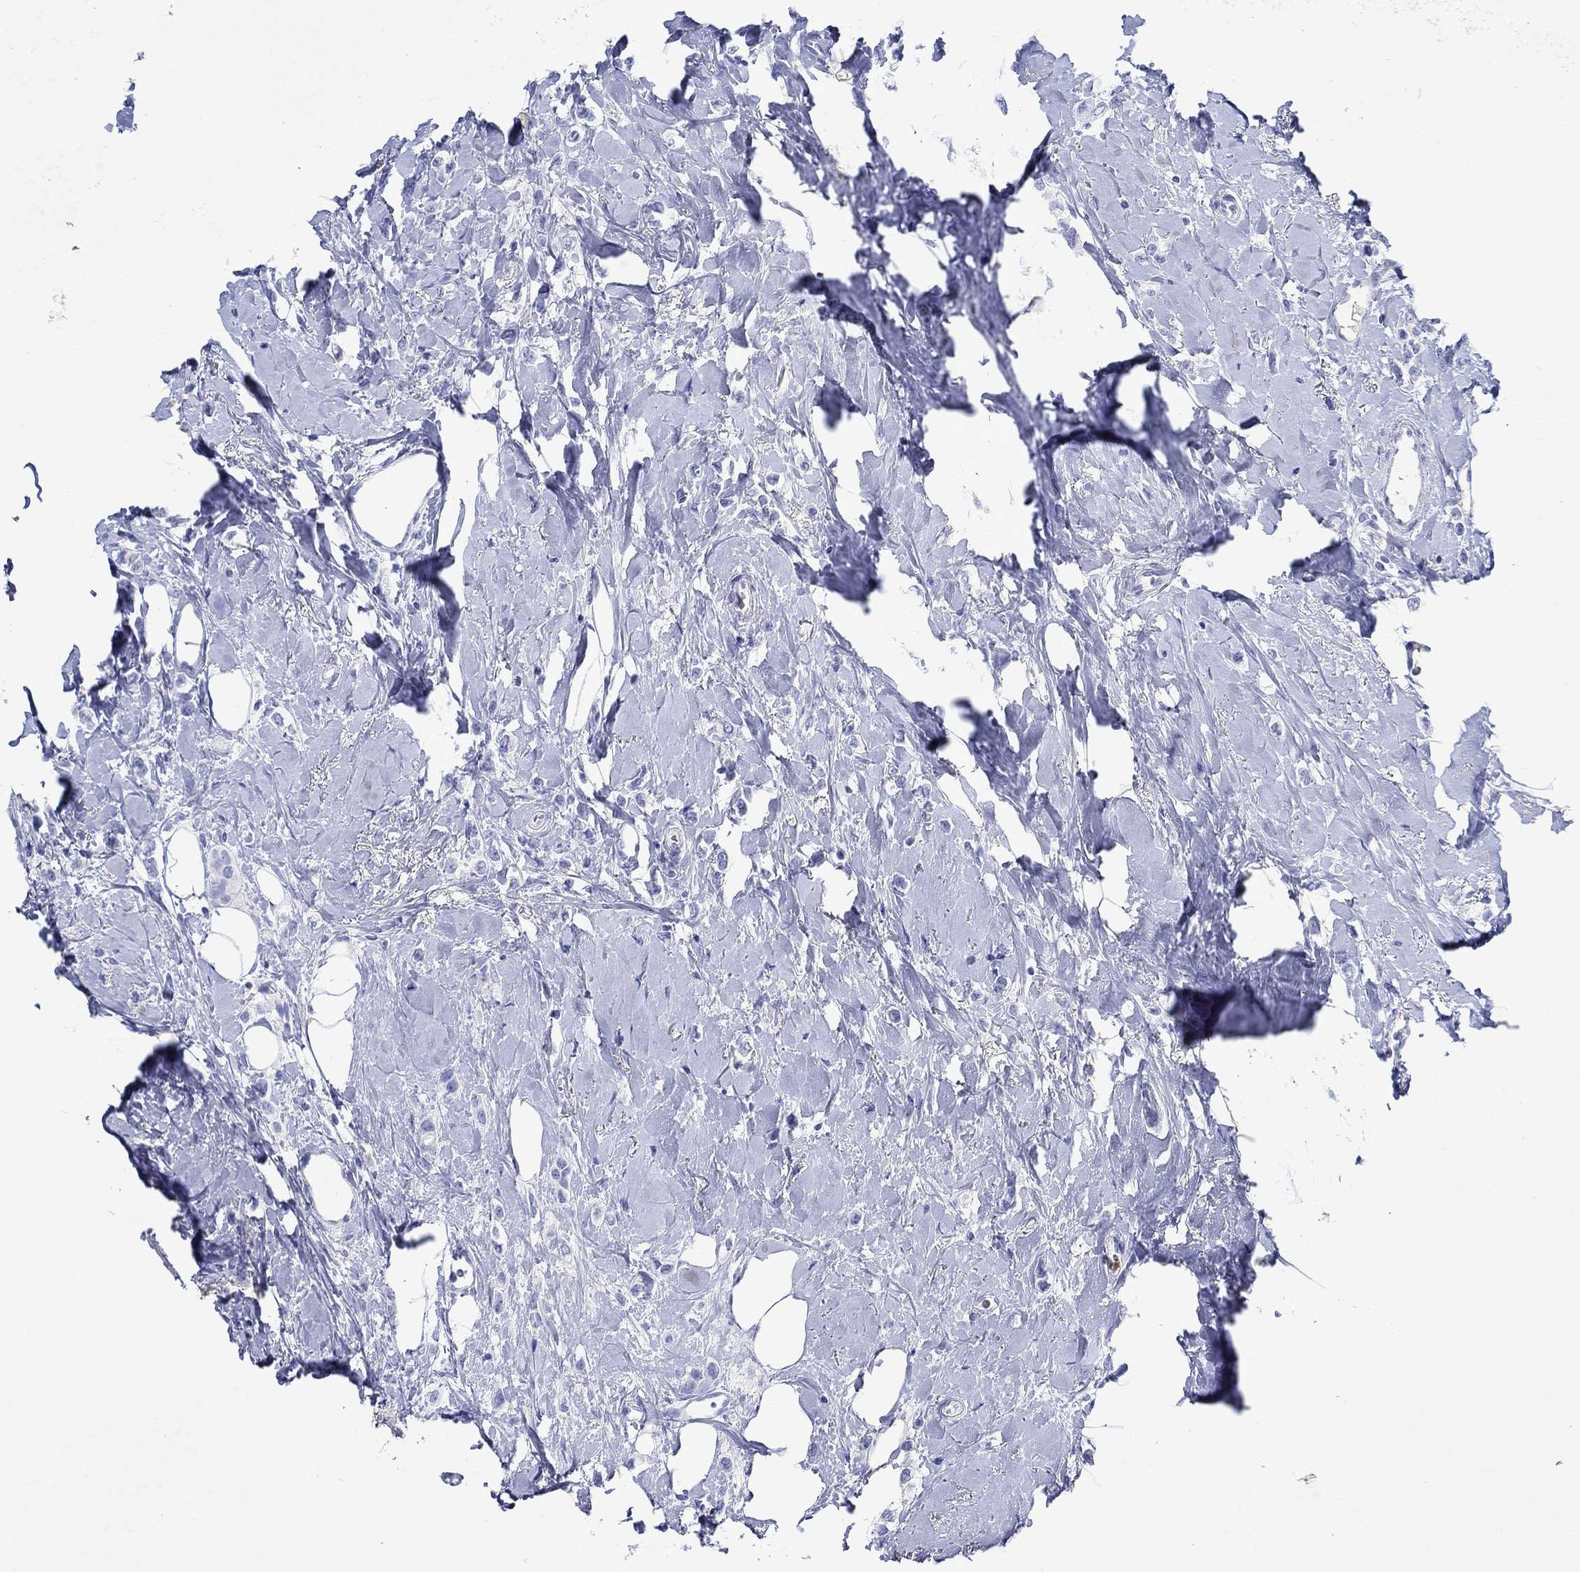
{"staining": {"intensity": "negative", "quantity": "none", "location": "none"}, "tissue": "breast cancer", "cell_type": "Tumor cells", "image_type": "cancer", "snomed": [{"axis": "morphology", "description": "Lobular carcinoma"}, {"axis": "topography", "description": "Breast"}], "caption": "High magnification brightfield microscopy of lobular carcinoma (breast) stained with DAB (3,3'-diaminobenzidine) (brown) and counterstained with hematoxylin (blue): tumor cells show no significant expression.", "gene": "EPX", "patient": {"sex": "female", "age": 66}}